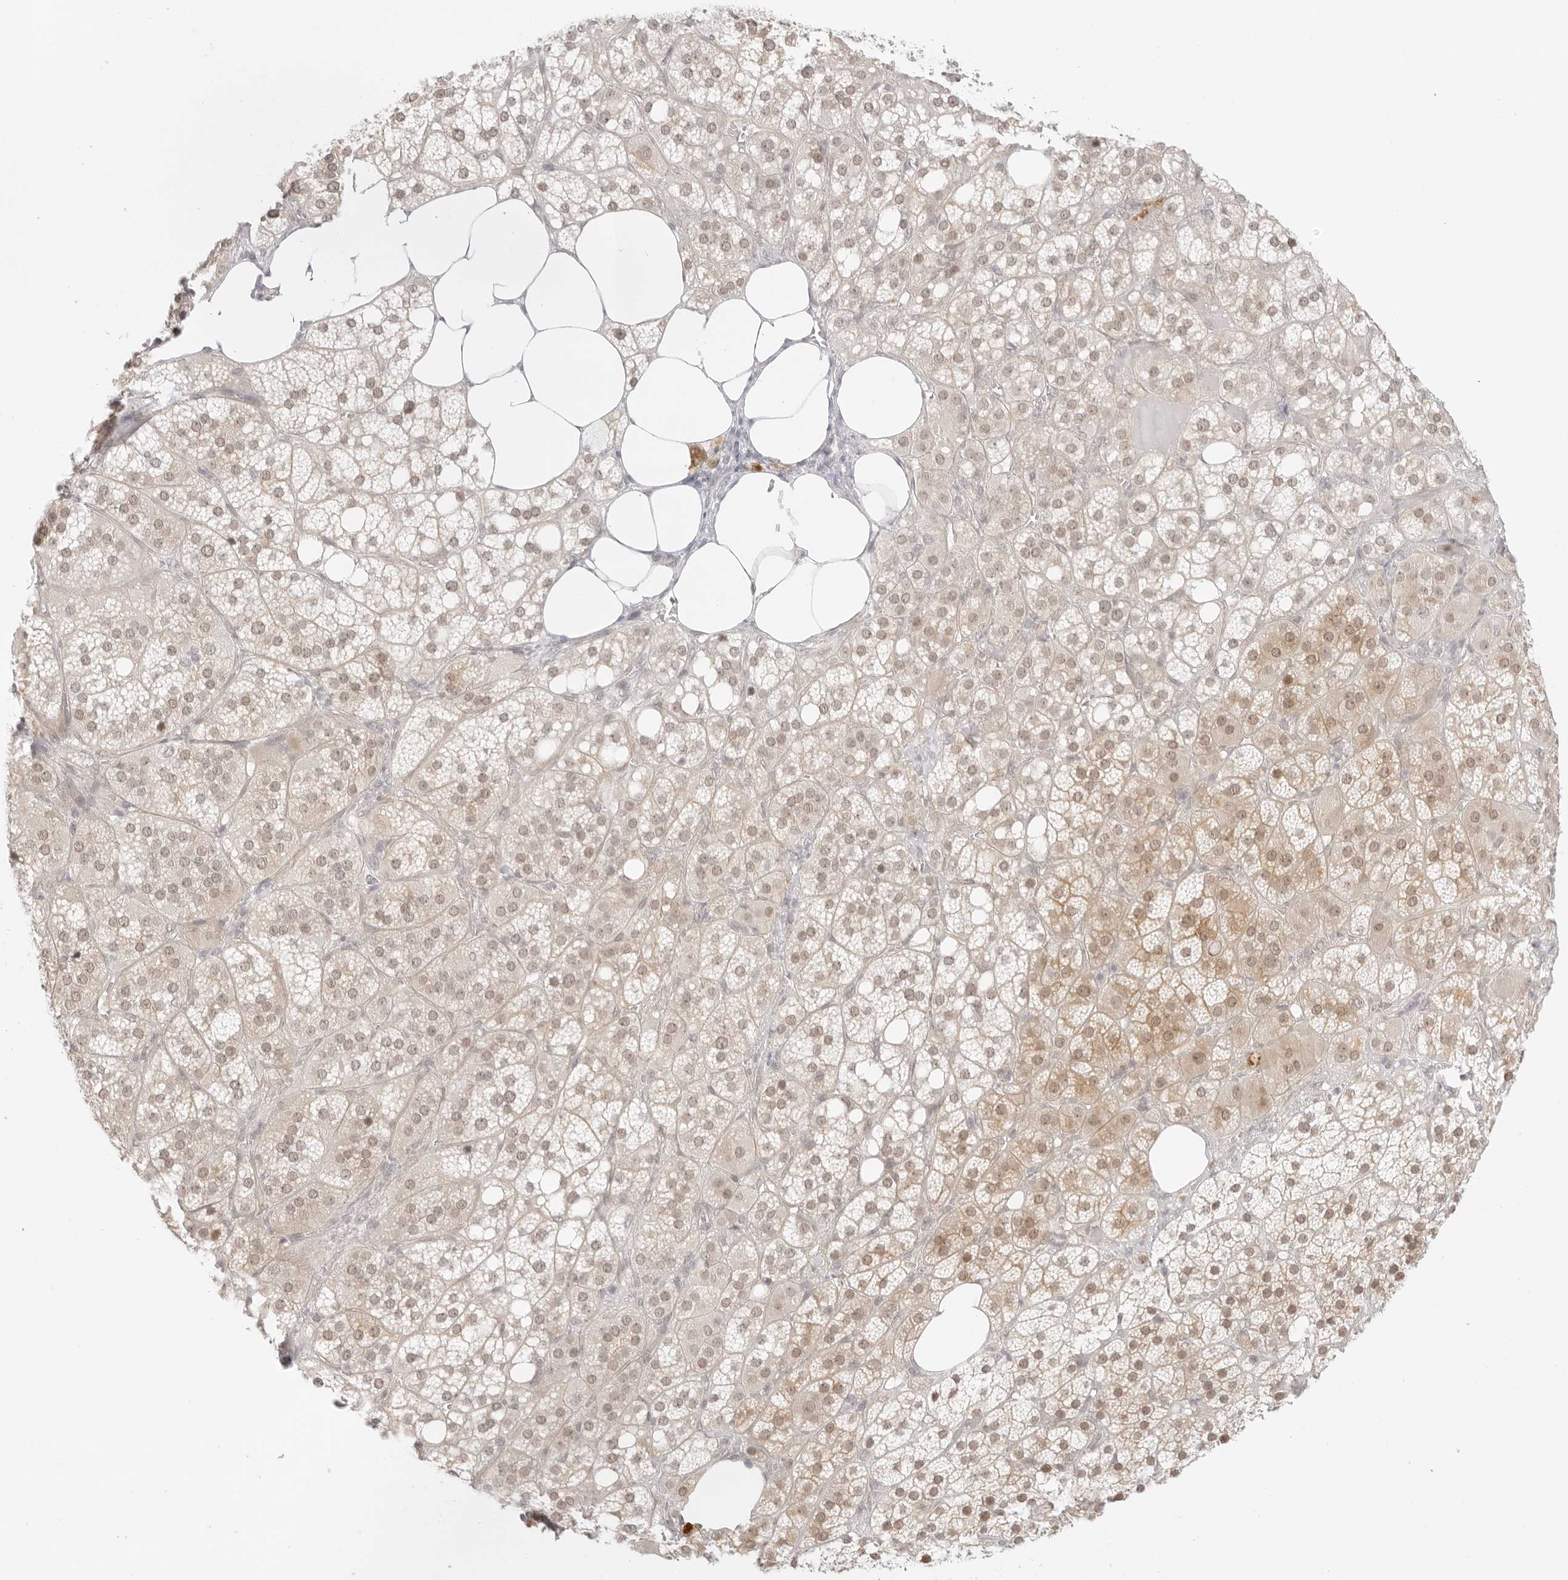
{"staining": {"intensity": "moderate", "quantity": ">75%", "location": "cytoplasmic/membranous,nuclear"}, "tissue": "adrenal gland", "cell_type": "Glandular cells", "image_type": "normal", "snomed": [{"axis": "morphology", "description": "Normal tissue, NOS"}, {"axis": "topography", "description": "Adrenal gland"}], "caption": "Immunohistochemistry (IHC) micrograph of unremarkable human adrenal gland stained for a protein (brown), which displays medium levels of moderate cytoplasmic/membranous,nuclear staining in about >75% of glandular cells.", "gene": "MED18", "patient": {"sex": "female", "age": 59}}